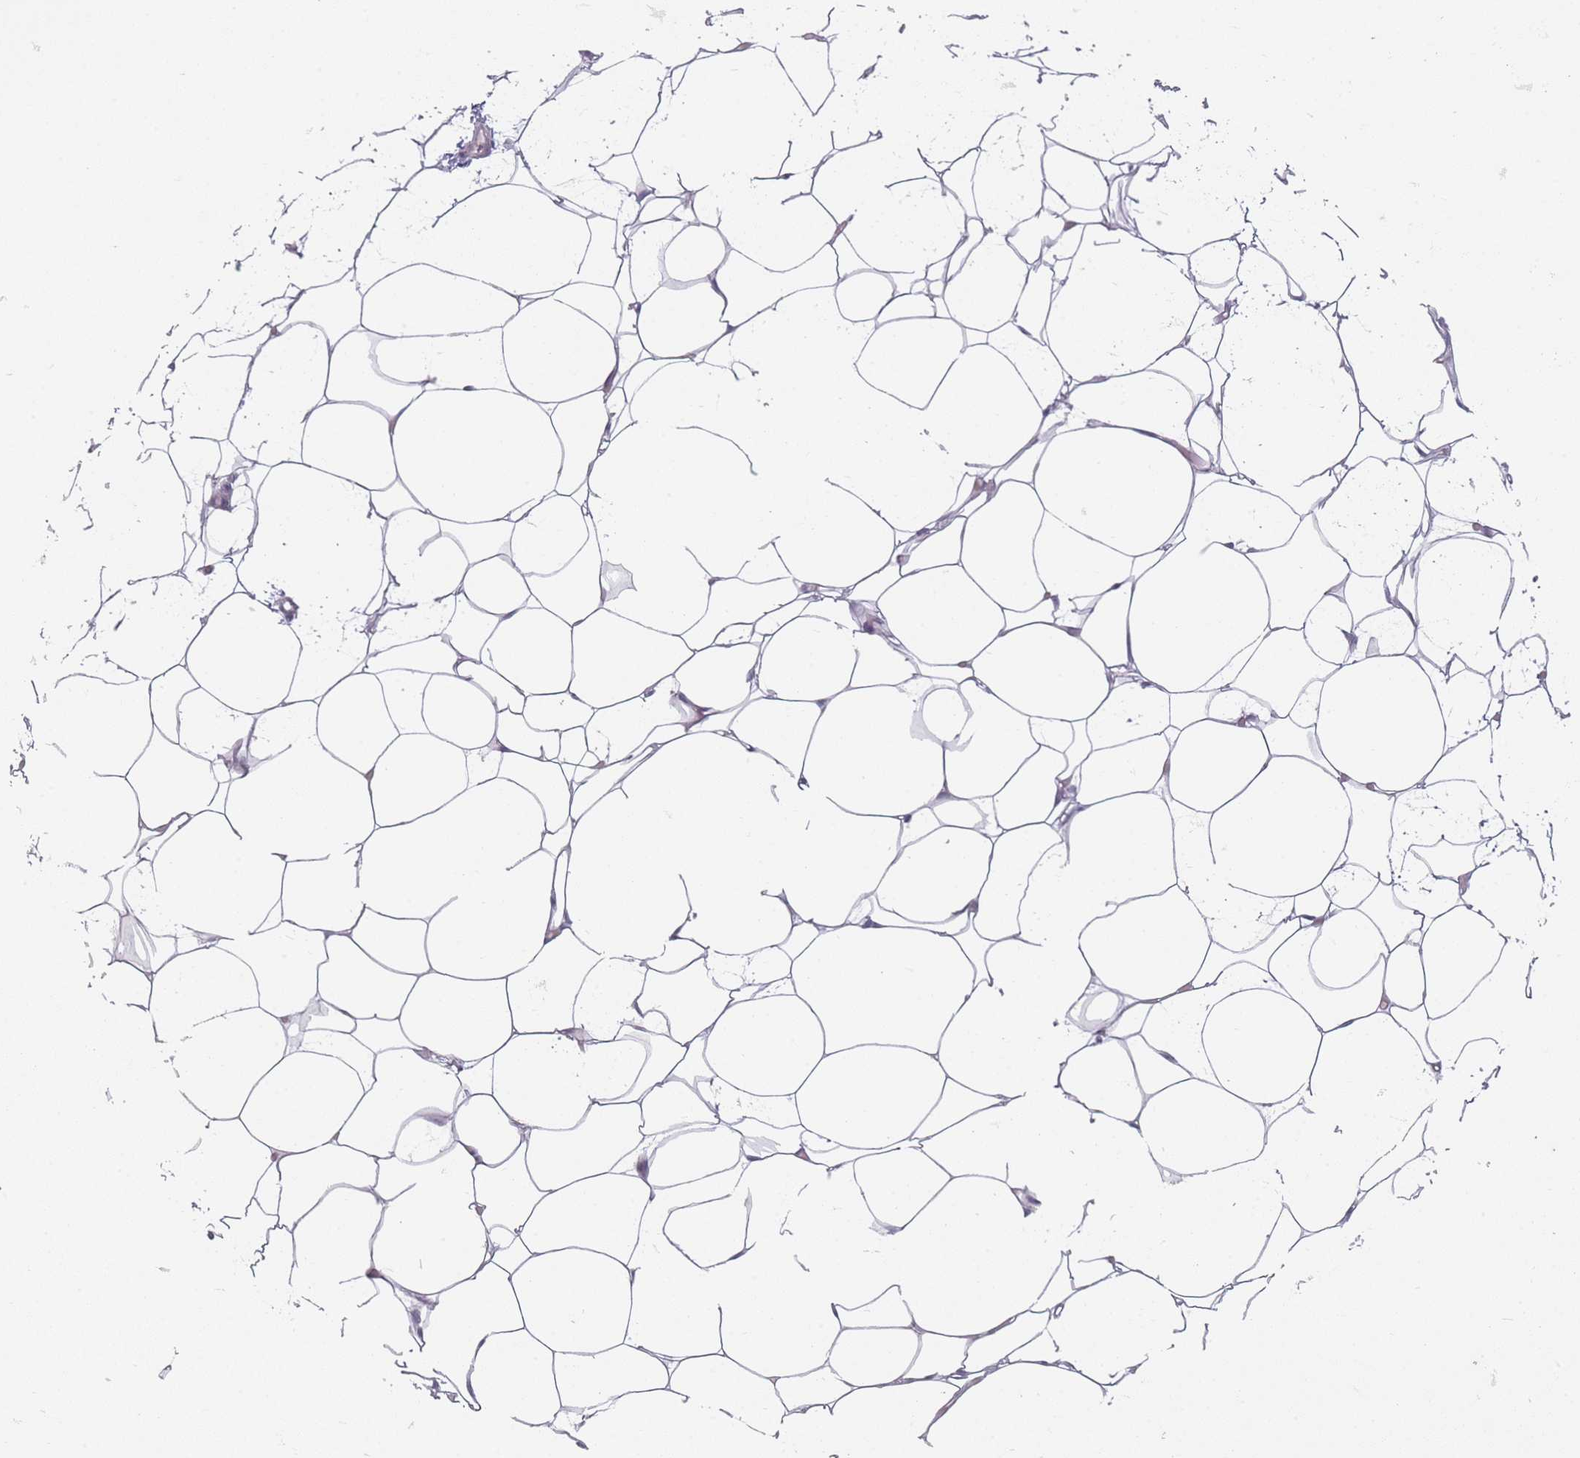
{"staining": {"intensity": "negative", "quantity": "none", "location": "none"}, "tissue": "adipose tissue", "cell_type": "Adipocytes", "image_type": "normal", "snomed": [{"axis": "morphology", "description": "Normal tissue, NOS"}, {"axis": "topography", "description": "Breast"}], "caption": "DAB (3,3'-diaminobenzidine) immunohistochemical staining of benign adipose tissue demonstrates no significant positivity in adipocytes.", "gene": "DCHS1", "patient": {"sex": "female", "age": 23}}